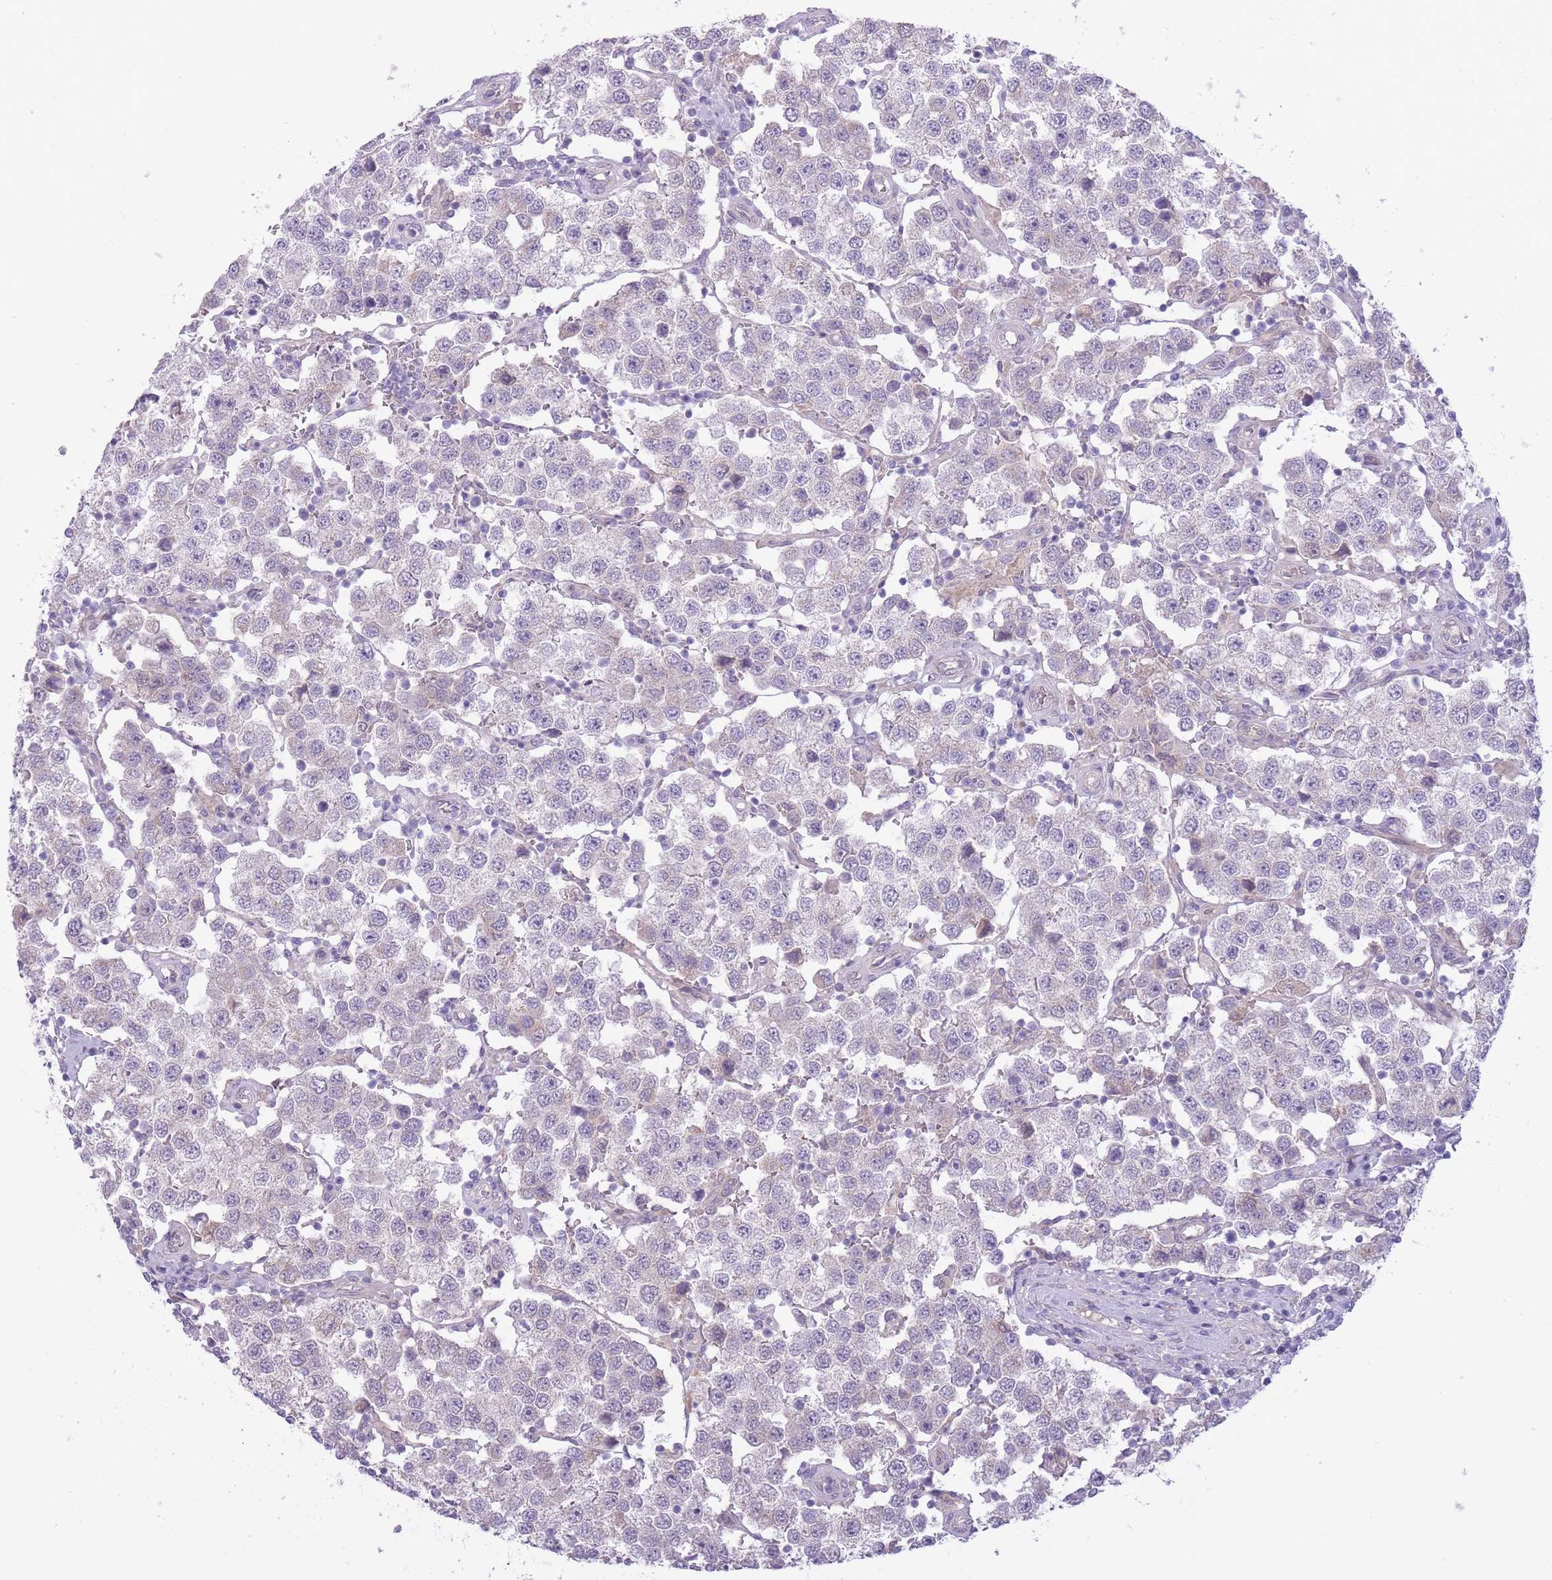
{"staining": {"intensity": "negative", "quantity": "none", "location": "none"}, "tissue": "testis cancer", "cell_type": "Tumor cells", "image_type": "cancer", "snomed": [{"axis": "morphology", "description": "Seminoma, NOS"}, {"axis": "topography", "description": "Testis"}], "caption": "Testis seminoma stained for a protein using immunohistochemistry (IHC) exhibits no expression tumor cells.", "gene": "ARPIN", "patient": {"sex": "male", "age": 37}}